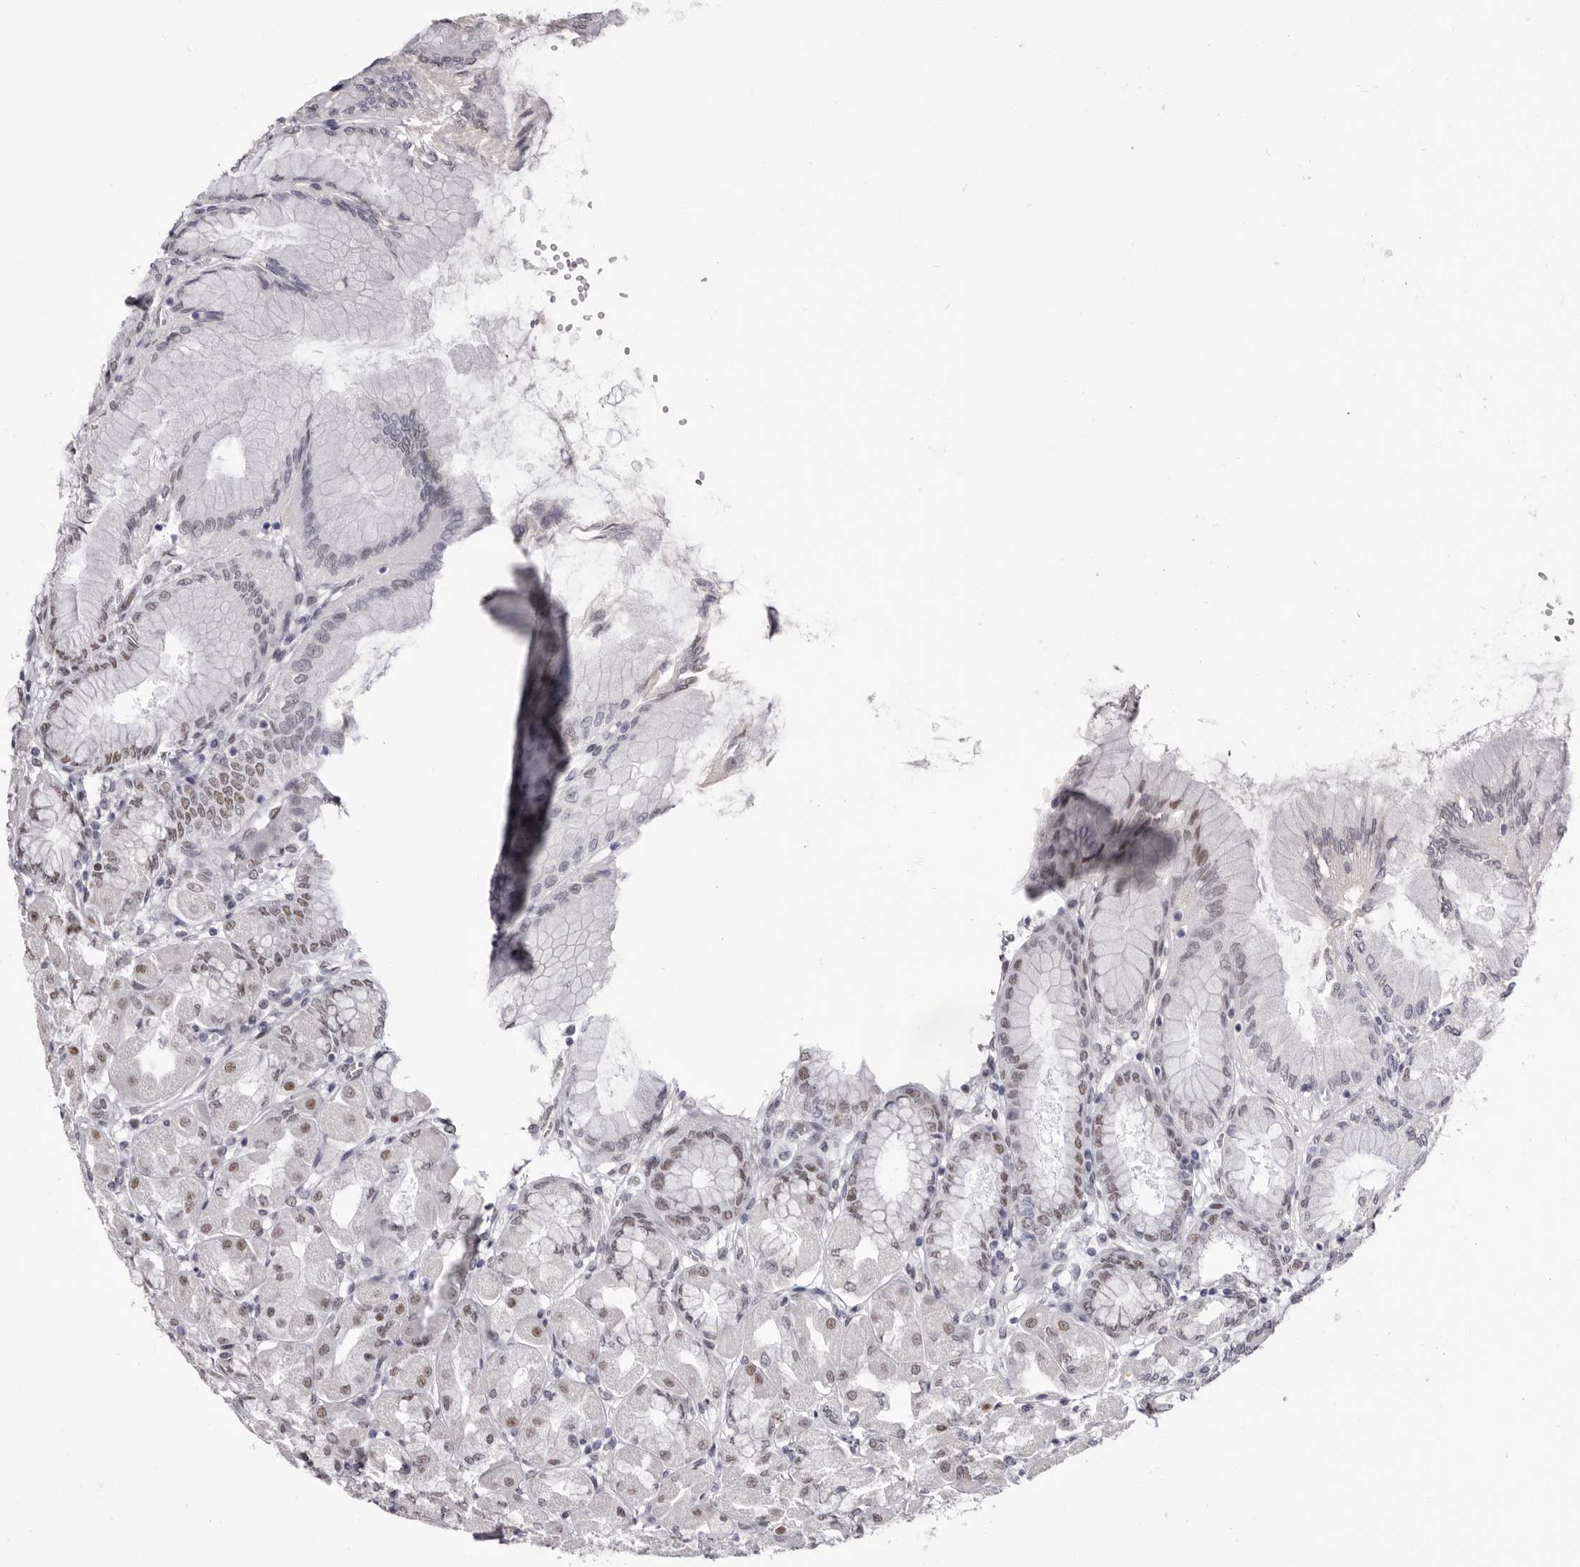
{"staining": {"intensity": "strong", "quantity": "25%-75%", "location": "nuclear"}, "tissue": "stomach", "cell_type": "Glandular cells", "image_type": "normal", "snomed": [{"axis": "morphology", "description": "Normal tissue, NOS"}, {"axis": "topography", "description": "Stomach, upper"}], "caption": "IHC micrograph of unremarkable stomach: stomach stained using immunohistochemistry (IHC) demonstrates high levels of strong protein expression localized specifically in the nuclear of glandular cells, appearing as a nuclear brown color.", "gene": "ZNF326", "patient": {"sex": "female", "age": 56}}